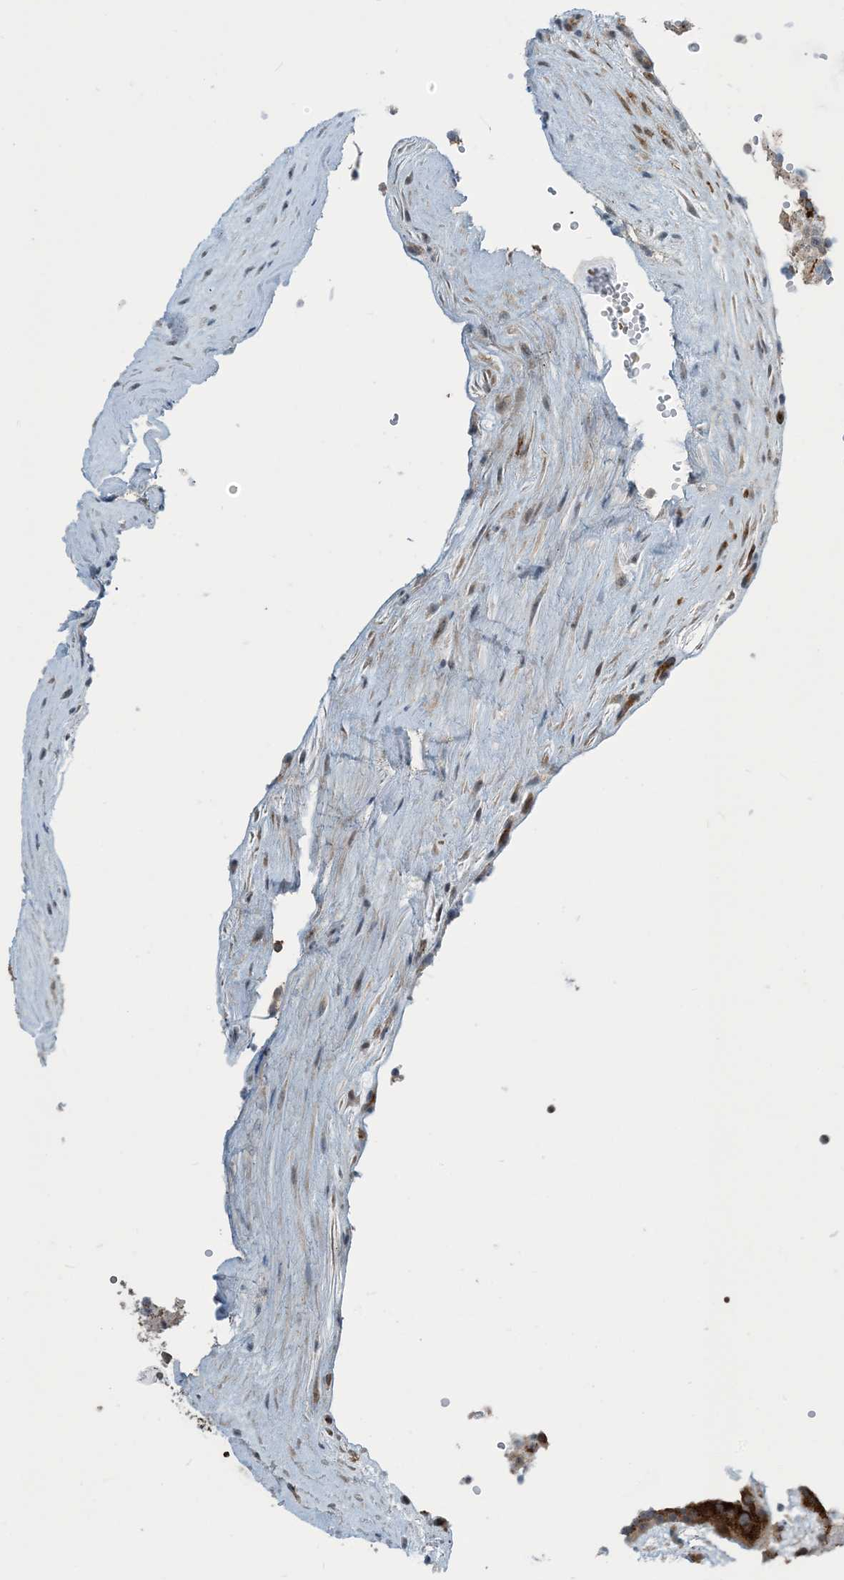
{"staining": {"intensity": "strong", "quantity": "25%-75%", "location": "cytoplasmic/membranous"}, "tissue": "placenta", "cell_type": "Trophoblastic cells", "image_type": "normal", "snomed": [{"axis": "morphology", "description": "Normal tissue, NOS"}, {"axis": "topography", "description": "Placenta"}], "caption": "Immunohistochemical staining of normal placenta reveals high levels of strong cytoplasmic/membranous staining in approximately 25%-75% of trophoblastic cells.", "gene": "ZBTB3", "patient": {"sex": "female", "age": 18}}